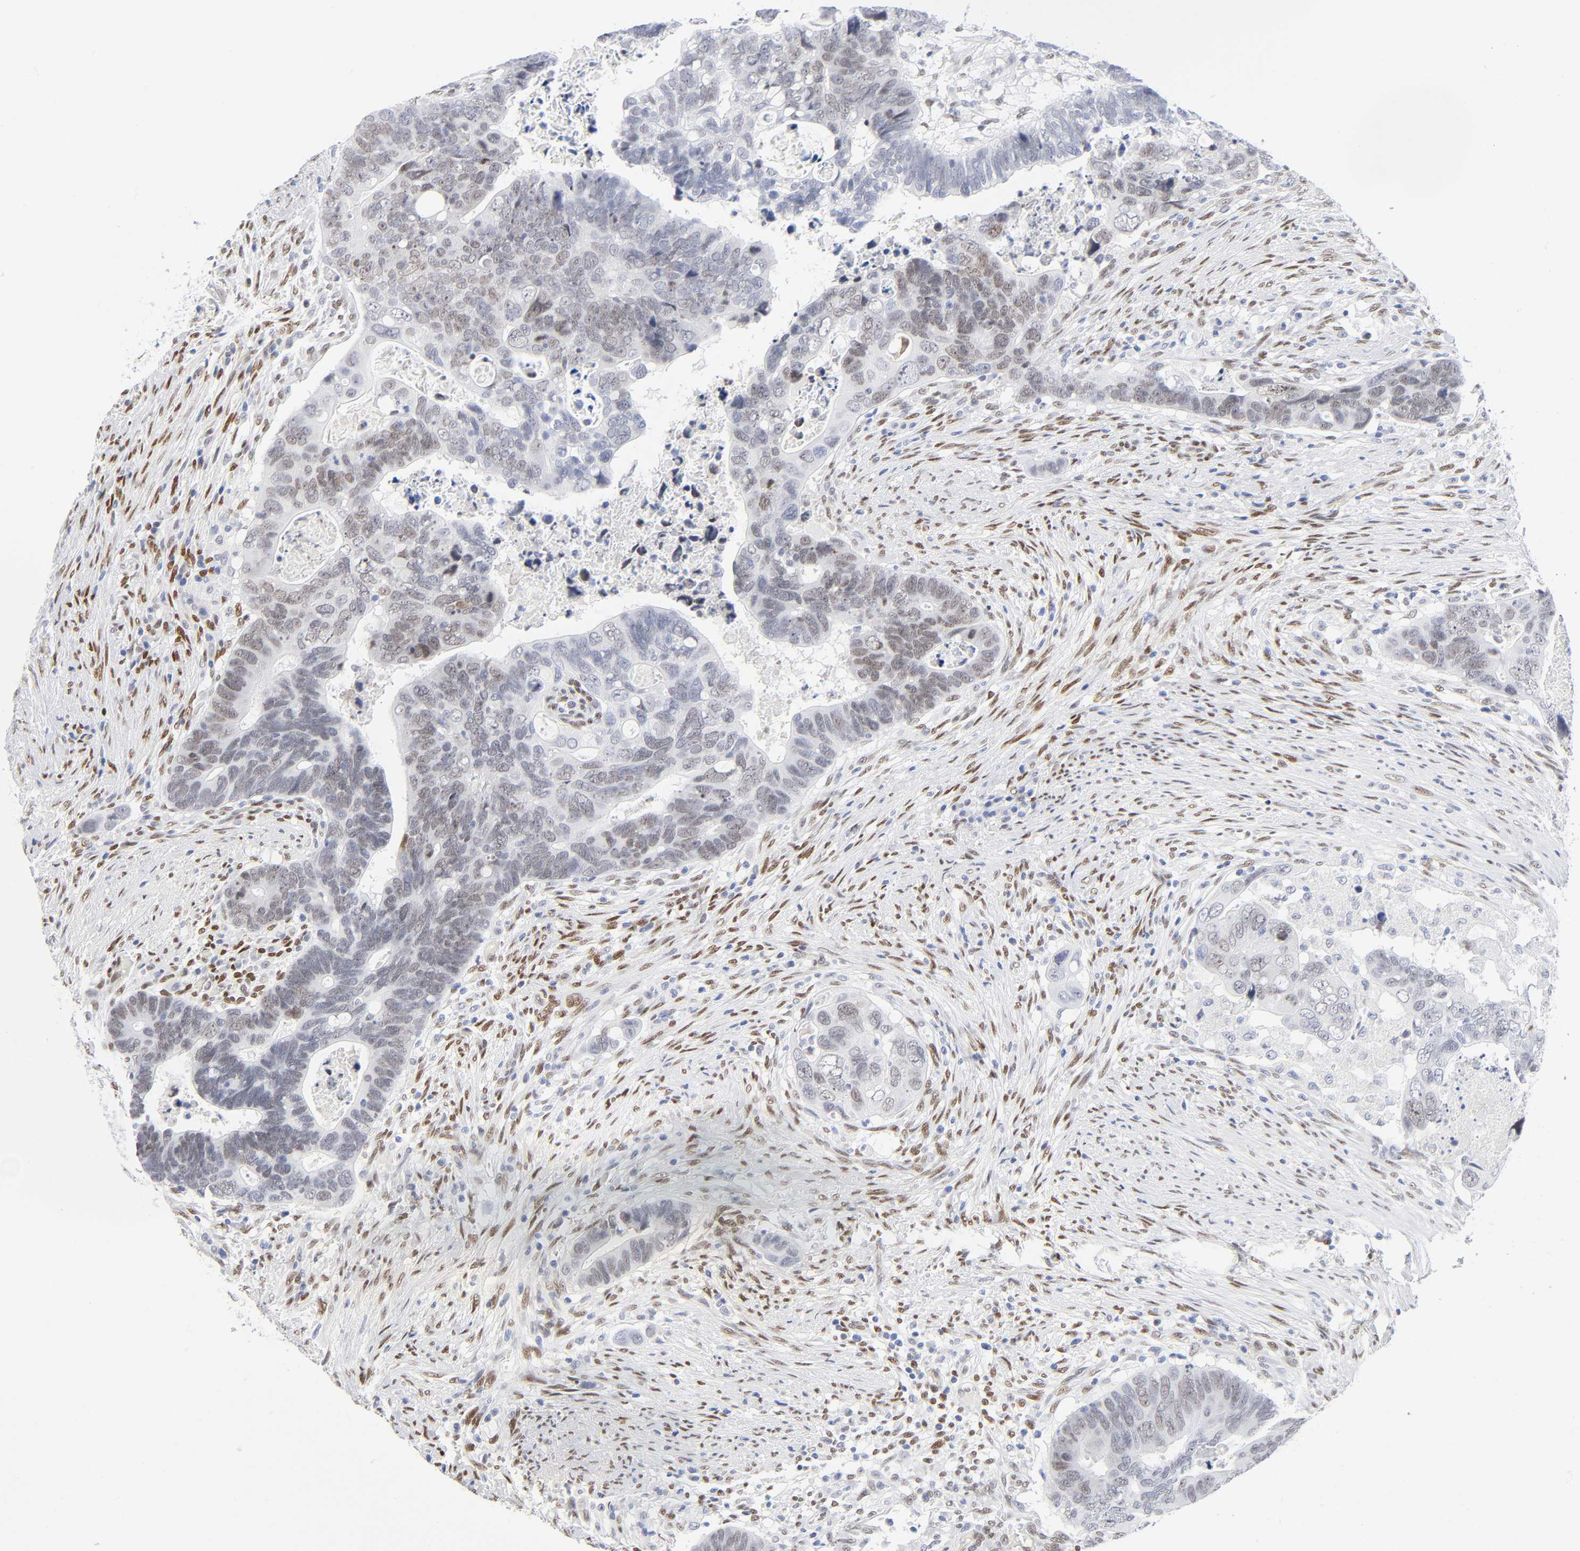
{"staining": {"intensity": "weak", "quantity": ">75%", "location": "nuclear"}, "tissue": "colorectal cancer", "cell_type": "Tumor cells", "image_type": "cancer", "snomed": [{"axis": "morphology", "description": "Adenocarcinoma, NOS"}, {"axis": "topography", "description": "Rectum"}], "caption": "Colorectal cancer stained with DAB (3,3'-diaminobenzidine) immunohistochemistry (IHC) displays low levels of weak nuclear staining in about >75% of tumor cells. (brown staining indicates protein expression, while blue staining denotes nuclei).", "gene": "NFIC", "patient": {"sex": "male", "age": 53}}